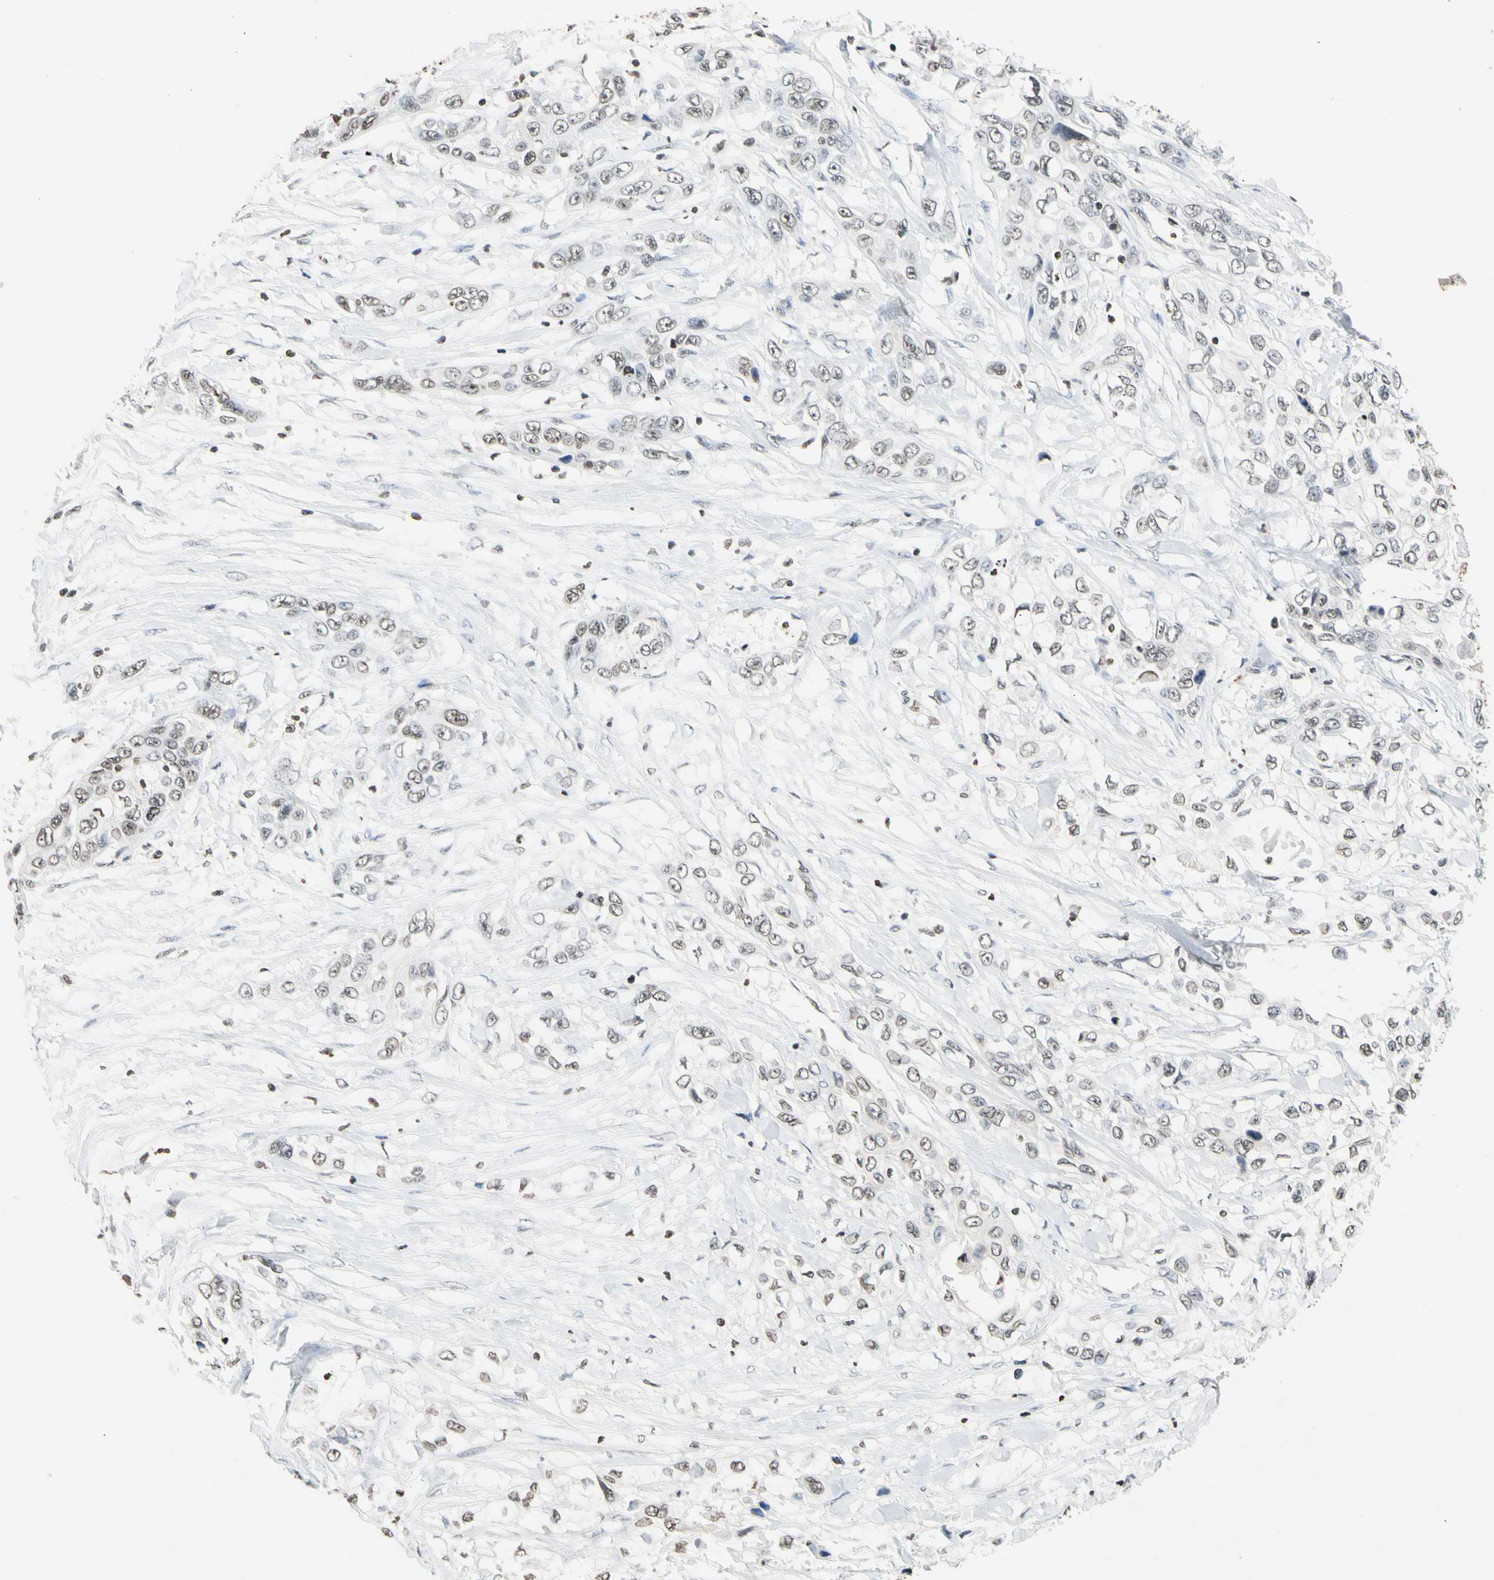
{"staining": {"intensity": "negative", "quantity": "none", "location": "none"}, "tissue": "pancreatic cancer", "cell_type": "Tumor cells", "image_type": "cancer", "snomed": [{"axis": "morphology", "description": "Adenocarcinoma, NOS"}, {"axis": "topography", "description": "Pancreas"}], "caption": "Human pancreatic cancer stained for a protein using immunohistochemistry (IHC) displays no positivity in tumor cells.", "gene": "GPX4", "patient": {"sex": "female", "age": 70}}